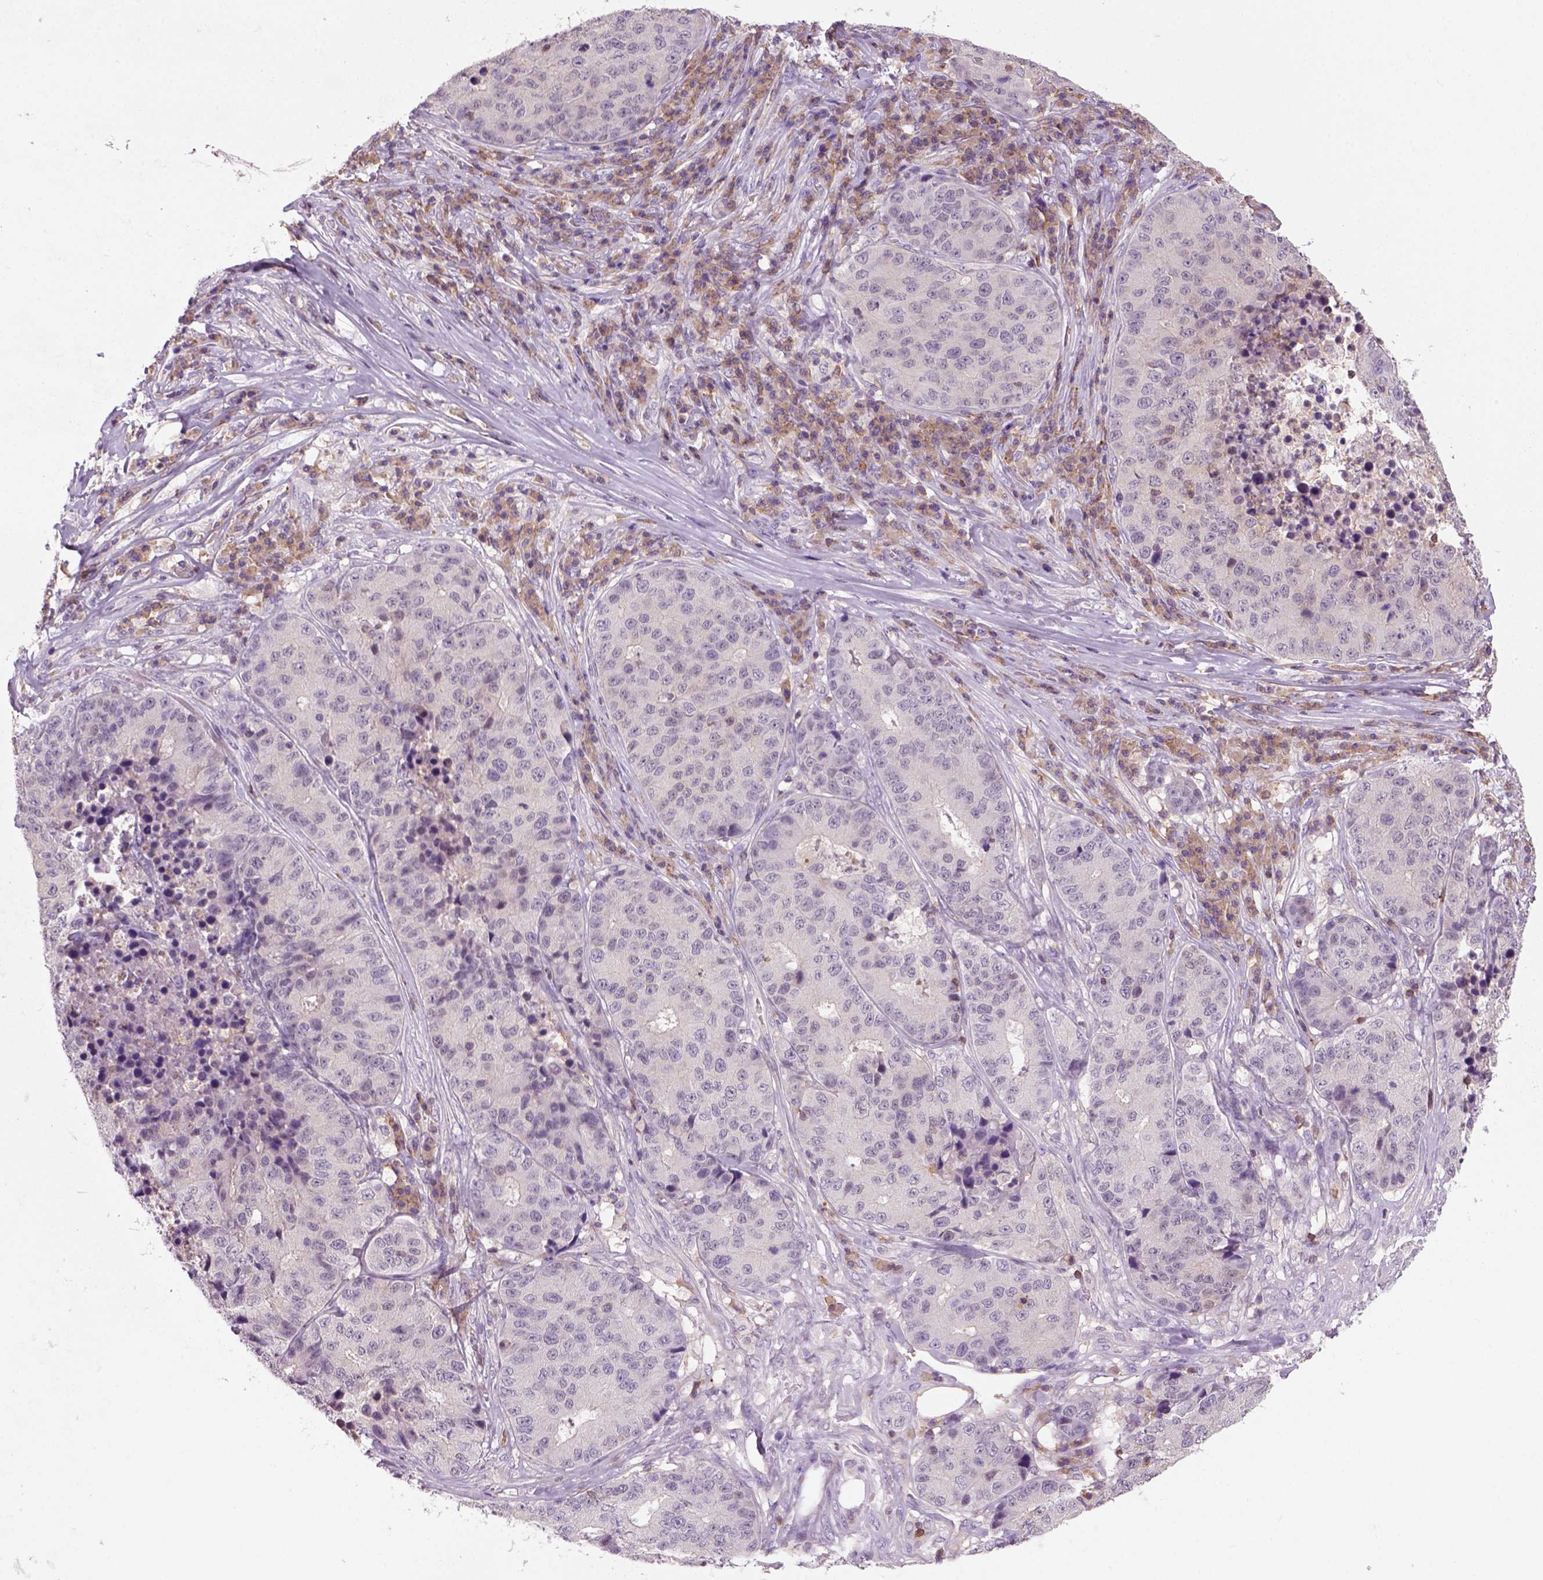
{"staining": {"intensity": "negative", "quantity": "none", "location": "none"}, "tissue": "stomach cancer", "cell_type": "Tumor cells", "image_type": "cancer", "snomed": [{"axis": "morphology", "description": "Adenocarcinoma, NOS"}, {"axis": "topography", "description": "Stomach"}], "caption": "Stomach cancer stained for a protein using immunohistochemistry (IHC) displays no positivity tumor cells.", "gene": "GOT1", "patient": {"sex": "male", "age": 71}}